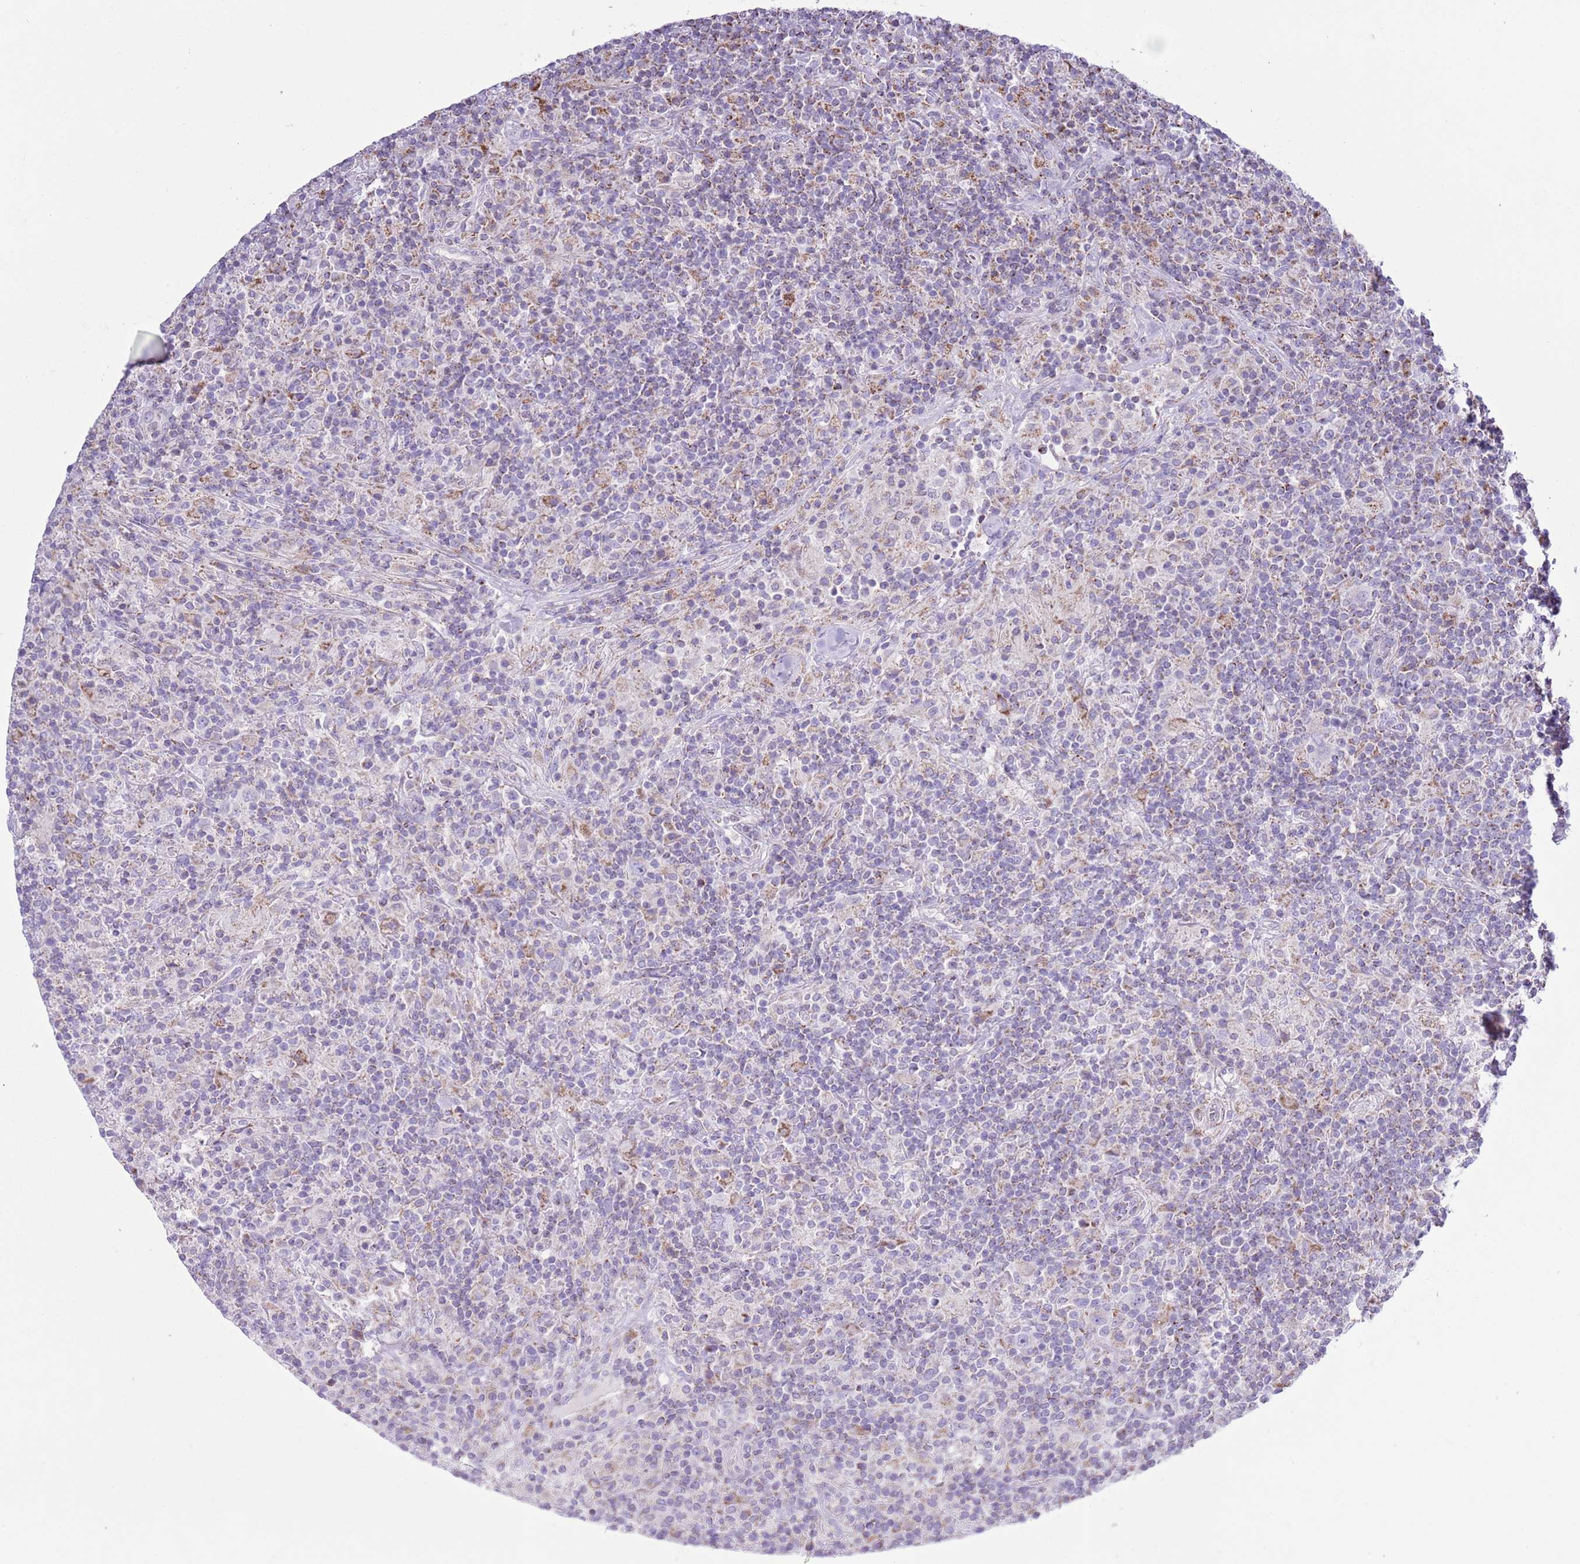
{"staining": {"intensity": "negative", "quantity": "none", "location": "none"}, "tissue": "lymphoma", "cell_type": "Tumor cells", "image_type": "cancer", "snomed": [{"axis": "morphology", "description": "Hodgkin's disease, NOS"}, {"axis": "topography", "description": "Lymph node"}], "caption": "Immunohistochemical staining of human Hodgkin's disease exhibits no significant positivity in tumor cells. Brightfield microscopy of immunohistochemistry stained with DAB (3,3'-diaminobenzidine) (brown) and hematoxylin (blue), captured at high magnification.", "gene": "ATP6V1B1", "patient": {"sex": "male", "age": 70}}